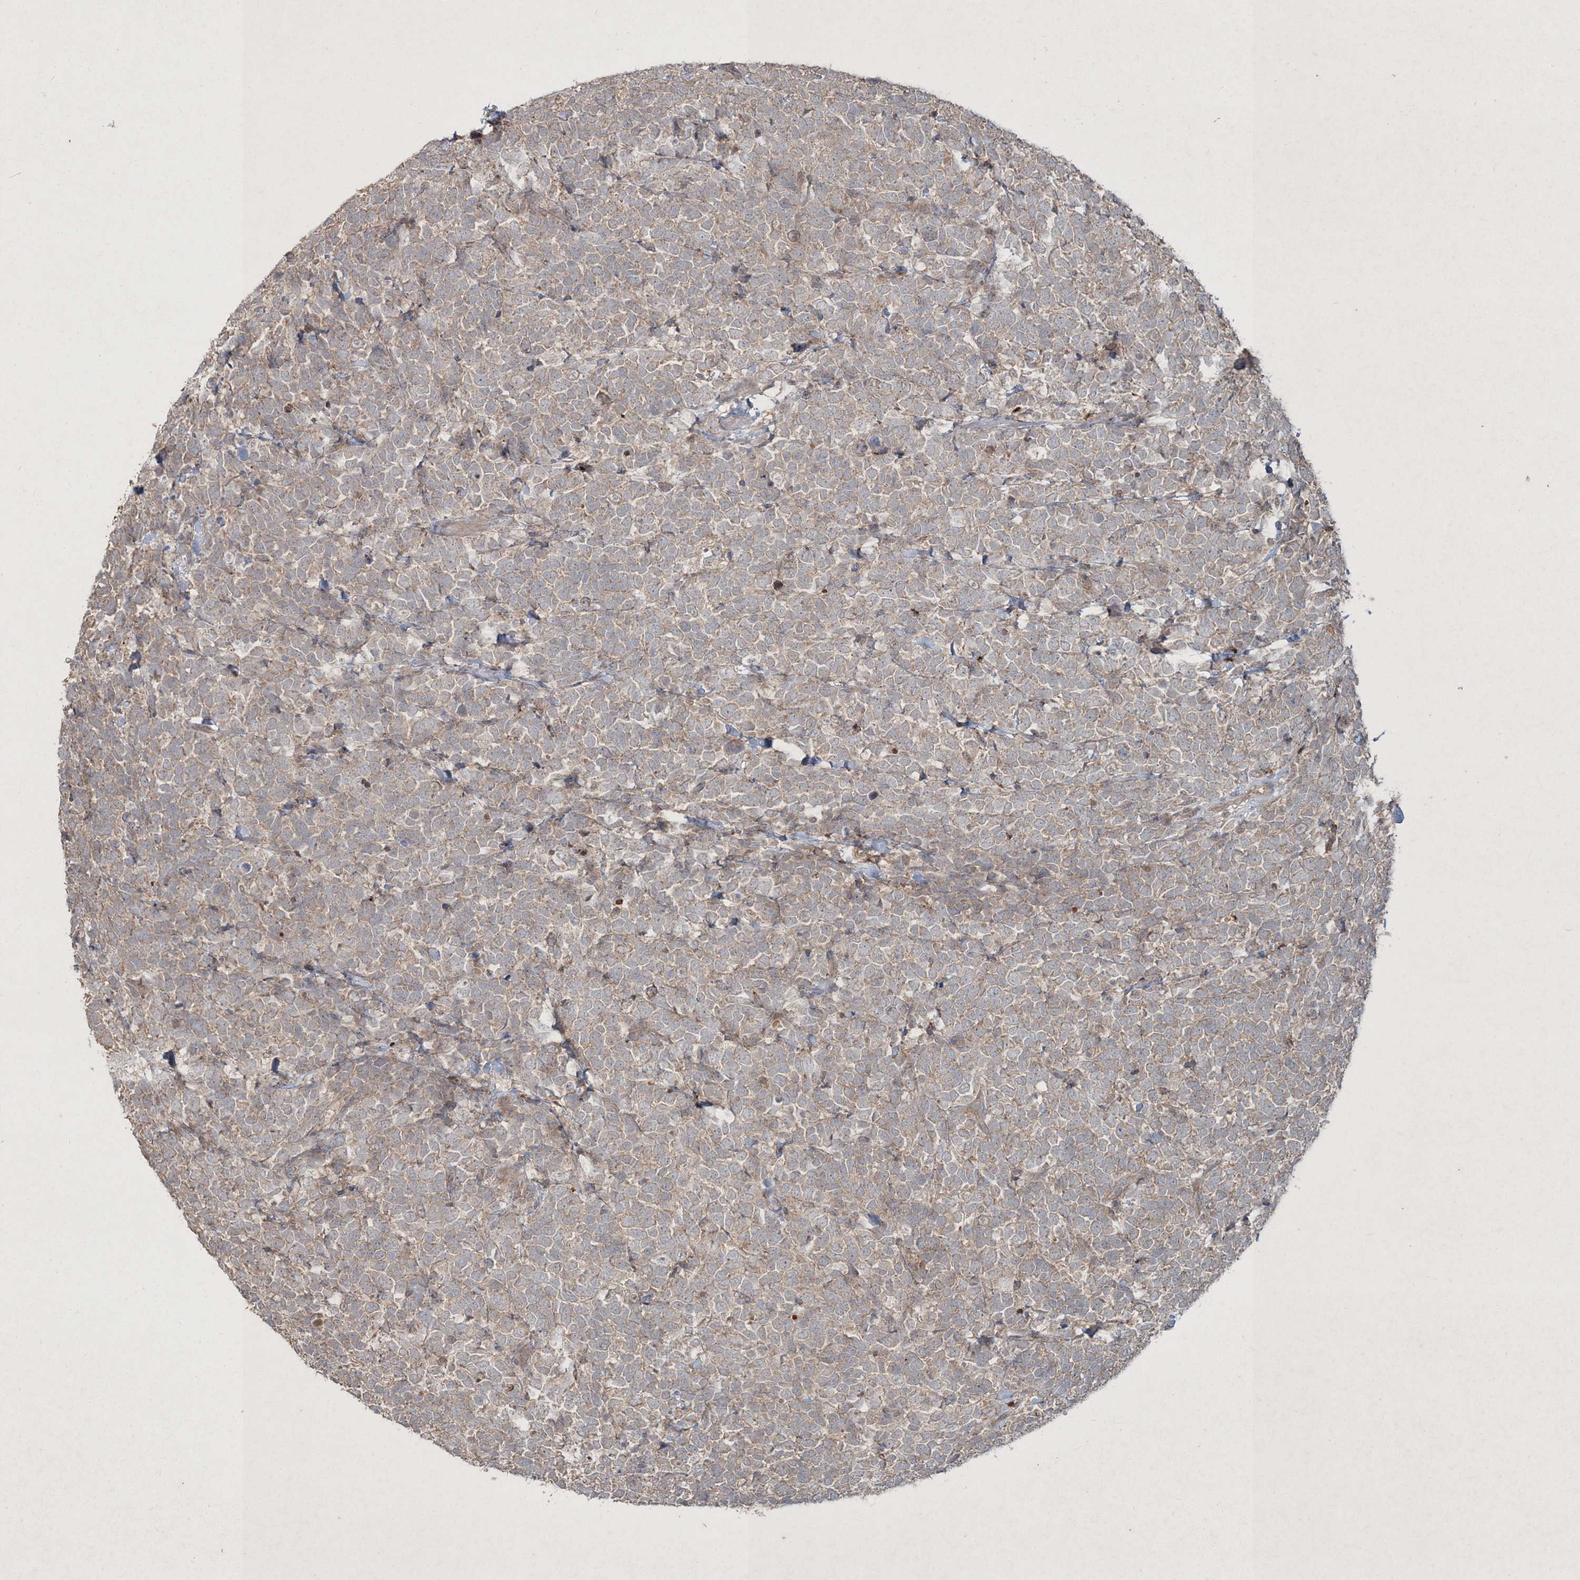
{"staining": {"intensity": "weak", "quantity": "<25%", "location": "cytoplasmic/membranous"}, "tissue": "urothelial cancer", "cell_type": "Tumor cells", "image_type": "cancer", "snomed": [{"axis": "morphology", "description": "Urothelial carcinoma, High grade"}, {"axis": "topography", "description": "Urinary bladder"}], "caption": "Urothelial cancer was stained to show a protein in brown. There is no significant positivity in tumor cells.", "gene": "SPRY1", "patient": {"sex": "female", "age": 82}}